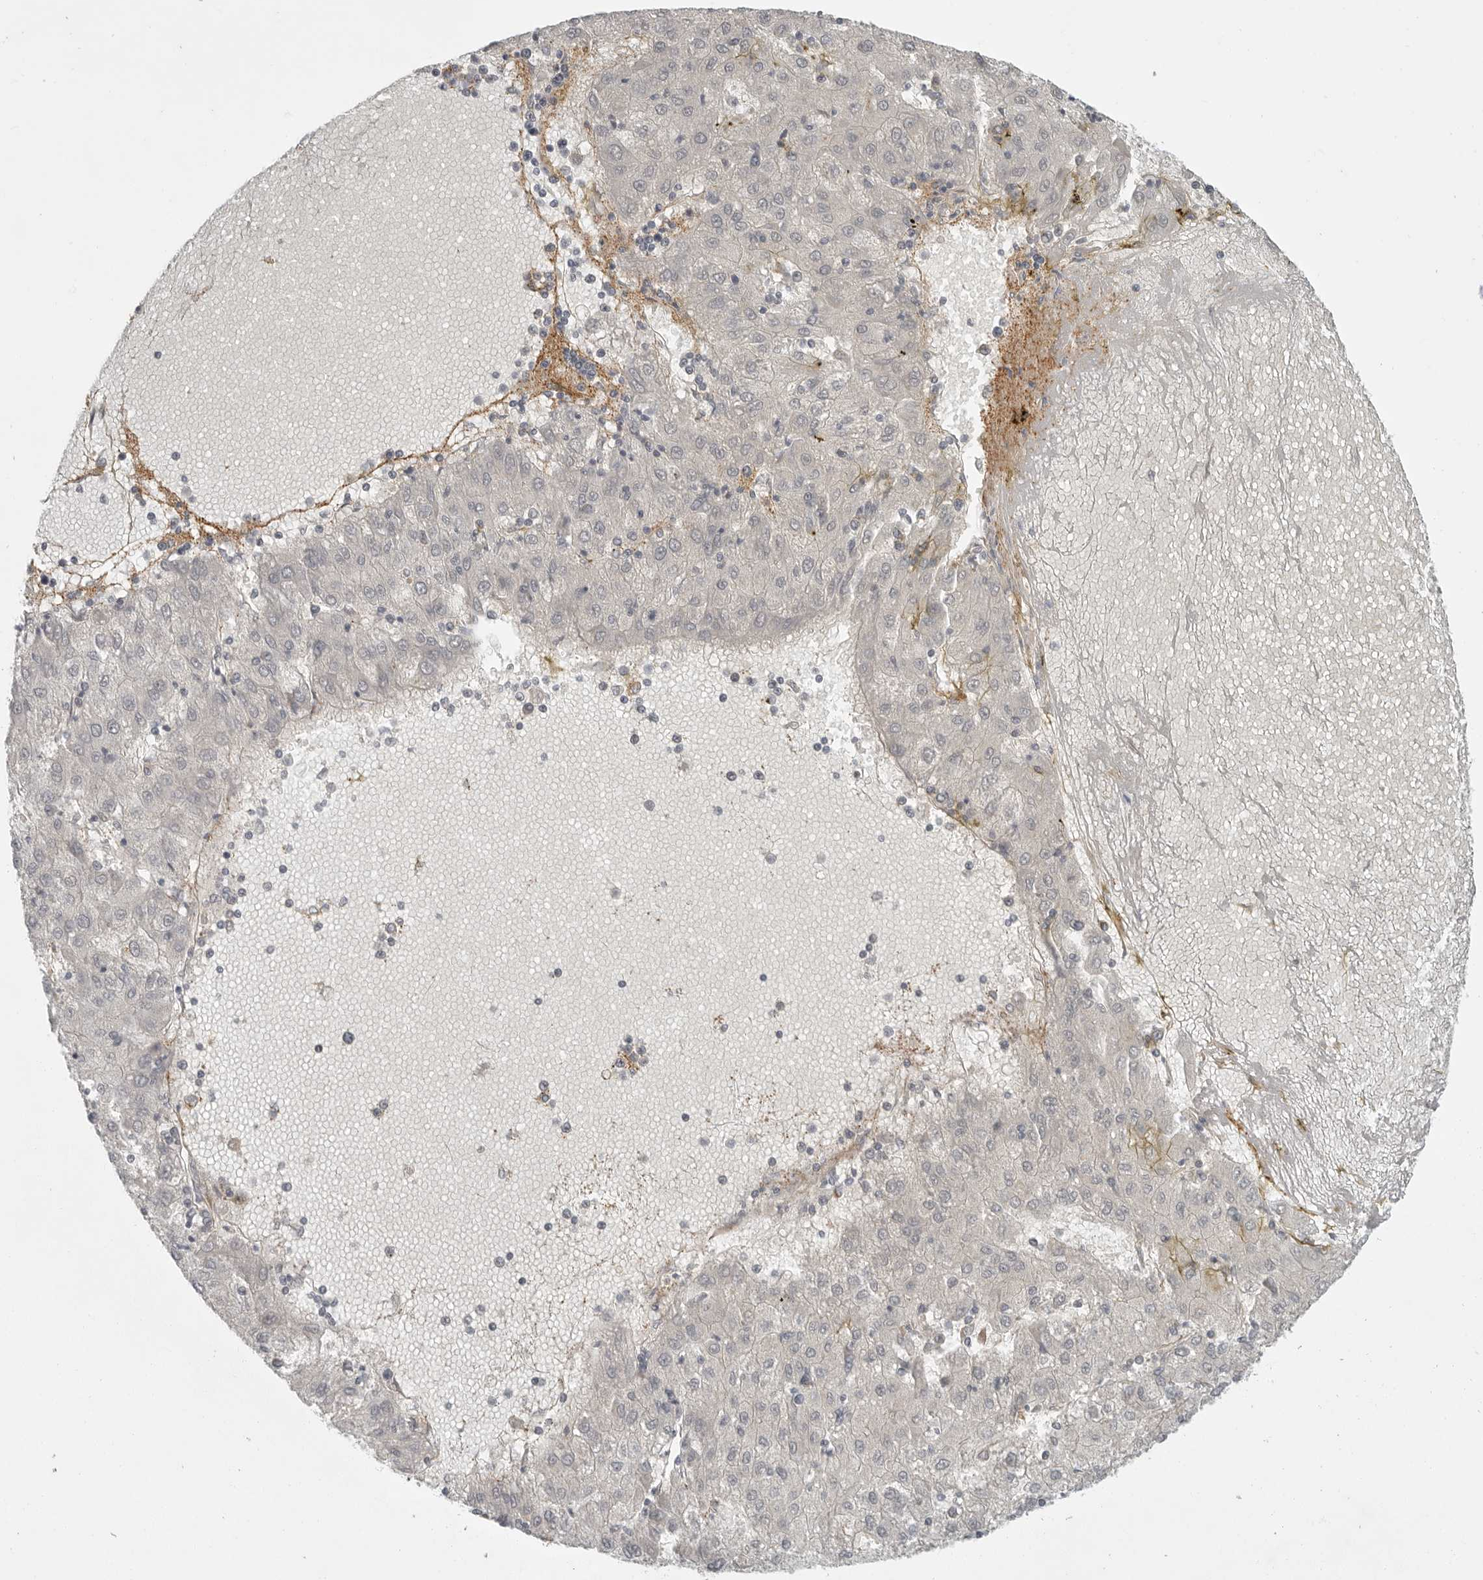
{"staining": {"intensity": "negative", "quantity": "none", "location": "none"}, "tissue": "liver cancer", "cell_type": "Tumor cells", "image_type": "cancer", "snomed": [{"axis": "morphology", "description": "Carcinoma, Hepatocellular, NOS"}, {"axis": "topography", "description": "Liver"}], "caption": "Tumor cells are negative for brown protein staining in liver hepatocellular carcinoma.", "gene": "LONRF1", "patient": {"sex": "male", "age": 72}}